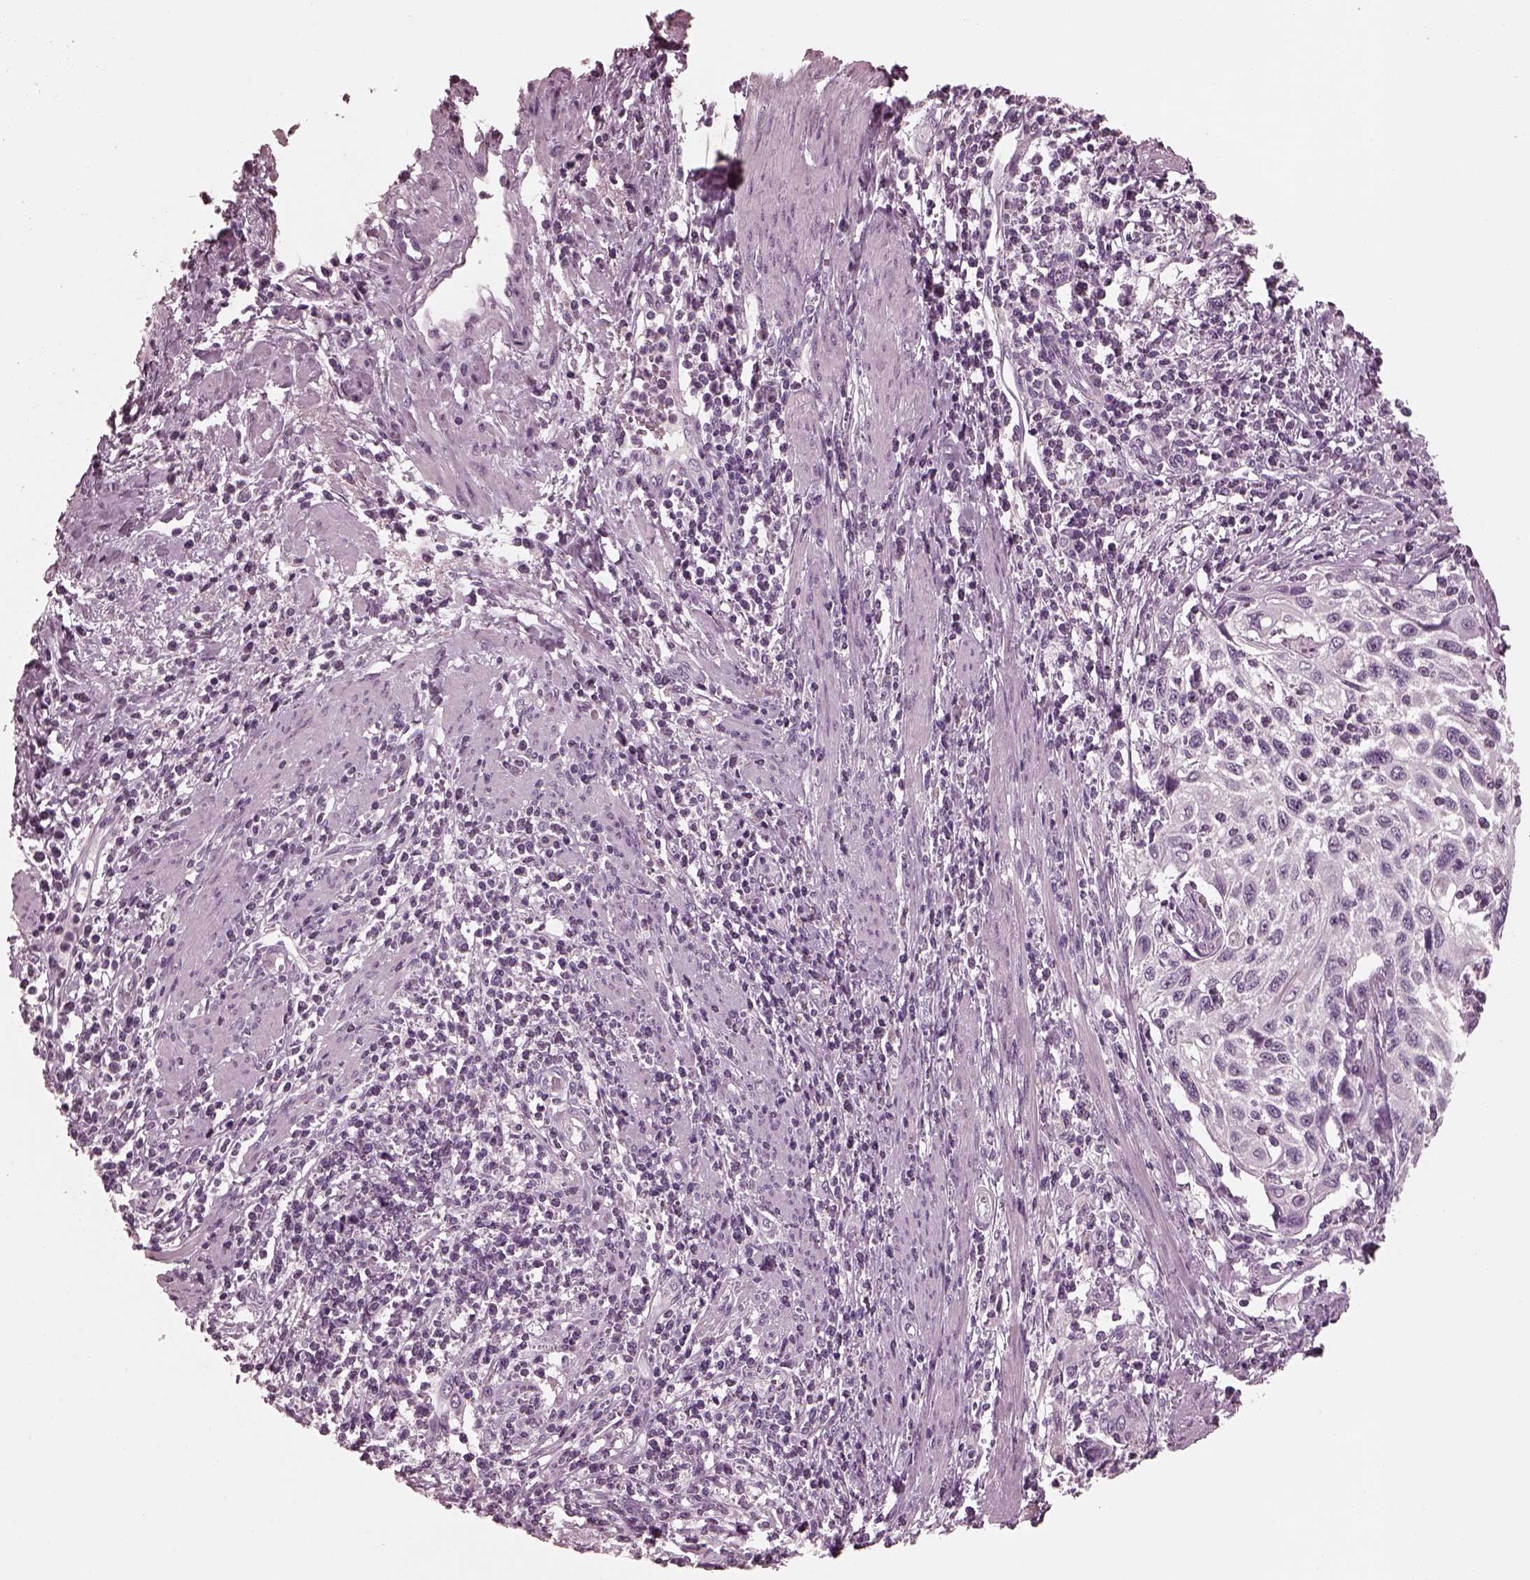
{"staining": {"intensity": "negative", "quantity": "none", "location": "none"}, "tissue": "cervical cancer", "cell_type": "Tumor cells", "image_type": "cancer", "snomed": [{"axis": "morphology", "description": "Squamous cell carcinoma, NOS"}, {"axis": "topography", "description": "Cervix"}], "caption": "Cervical cancer was stained to show a protein in brown. There is no significant staining in tumor cells. (Immunohistochemistry, brightfield microscopy, high magnification).", "gene": "CGA", "patient": {"sex": "female", "age": 70}}